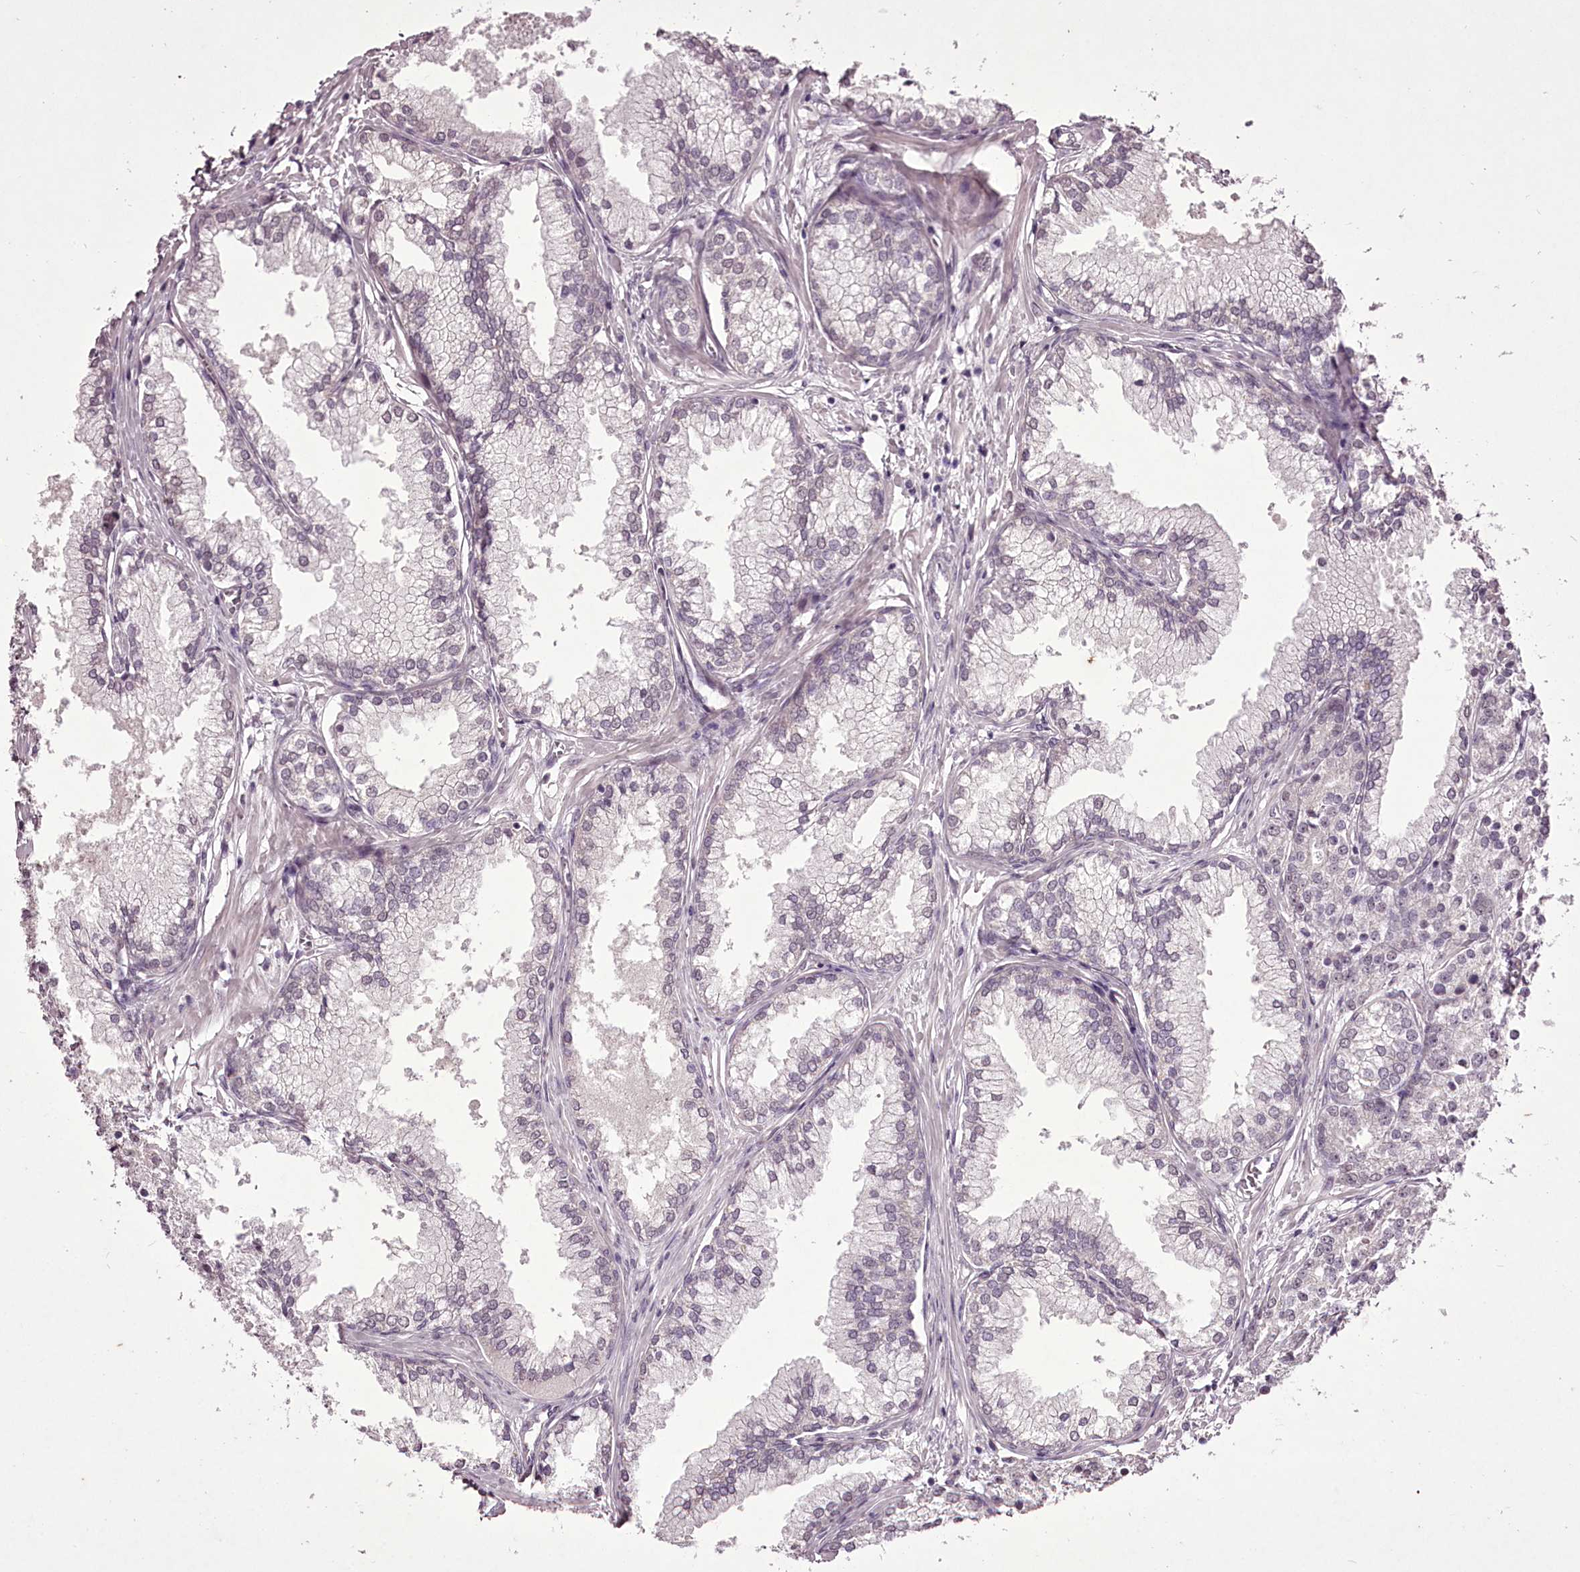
{"staining": {"intensity": "negative", "quantity": "none", "location": "none"}, "tissue": "prostate cancer", "cell_type": "Tumor cells", "image_type": "cancer", "snomed": [{"axis": "morphology", "description": "Adenocarcinoma, High grade"}, {"axis": "topography", "description": "Prostate"}], "caption": "Tumor cells show no significant protein expression in prostate high-grade adenocarcinoma.", "gene": "C1orf56", "patient": {"sex": "male", "age": 69}}